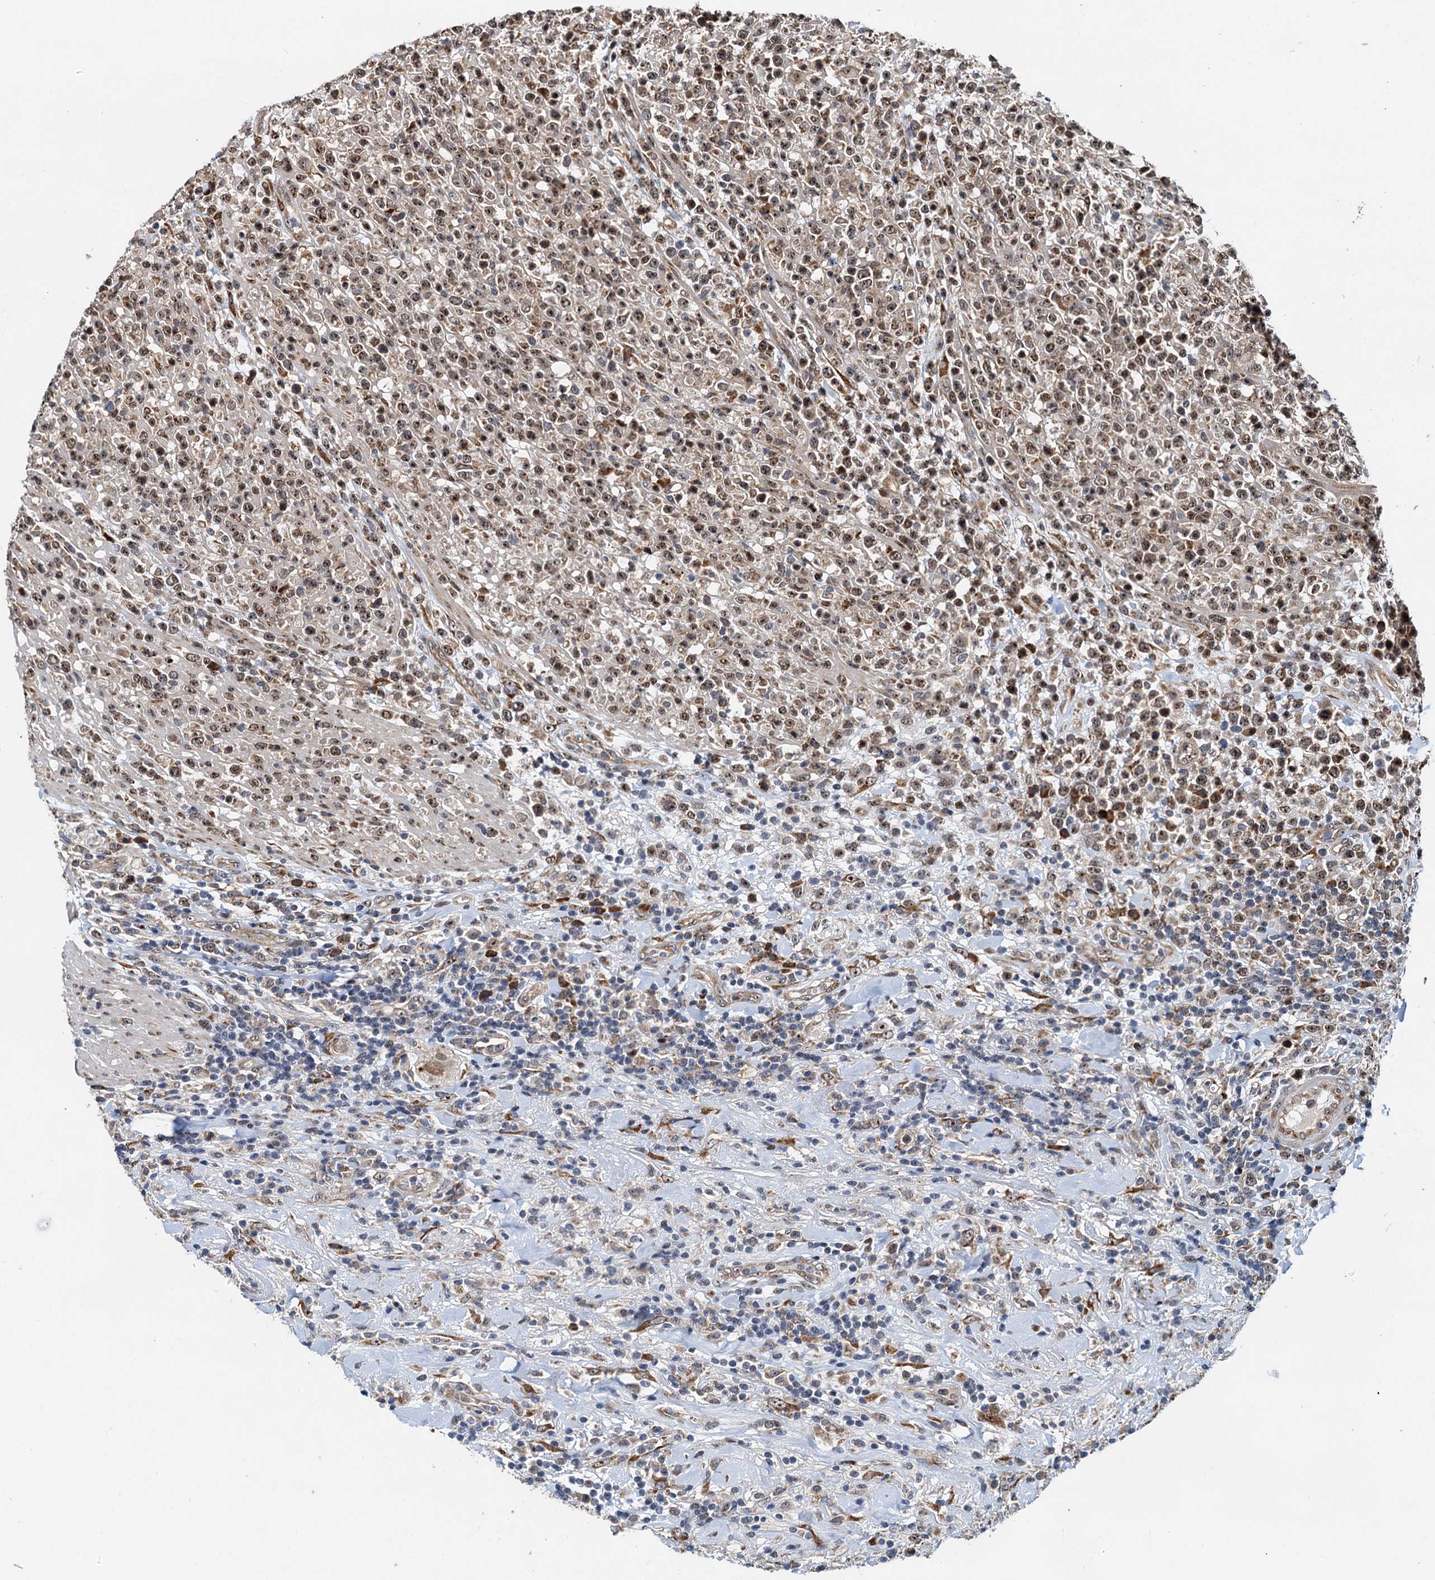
{"staining": {"intensity": "moderate", "quantity": ">75%", "location": "nuclear"}, "tissue": "lymphoma", "cell_type": "Tumor cells", "image_type": "cancer", "snomed": [{"axis": "morphology", "description": "Malignant lymphoma, non-Hodgkin's type, High grade"}, {"axis": "topography", "description": "Colon"}], "caption": "IHC (DAB (3,3'-diaminobenzidine)) staining of human high-grade malignant lymphoma, non-Hodgkin's type demonstrates moderate nuclear protein staining in approximately >75% of tumor cells.", "gene": "DNAJC21", "patient": {"sex": "female", "age": 53}}